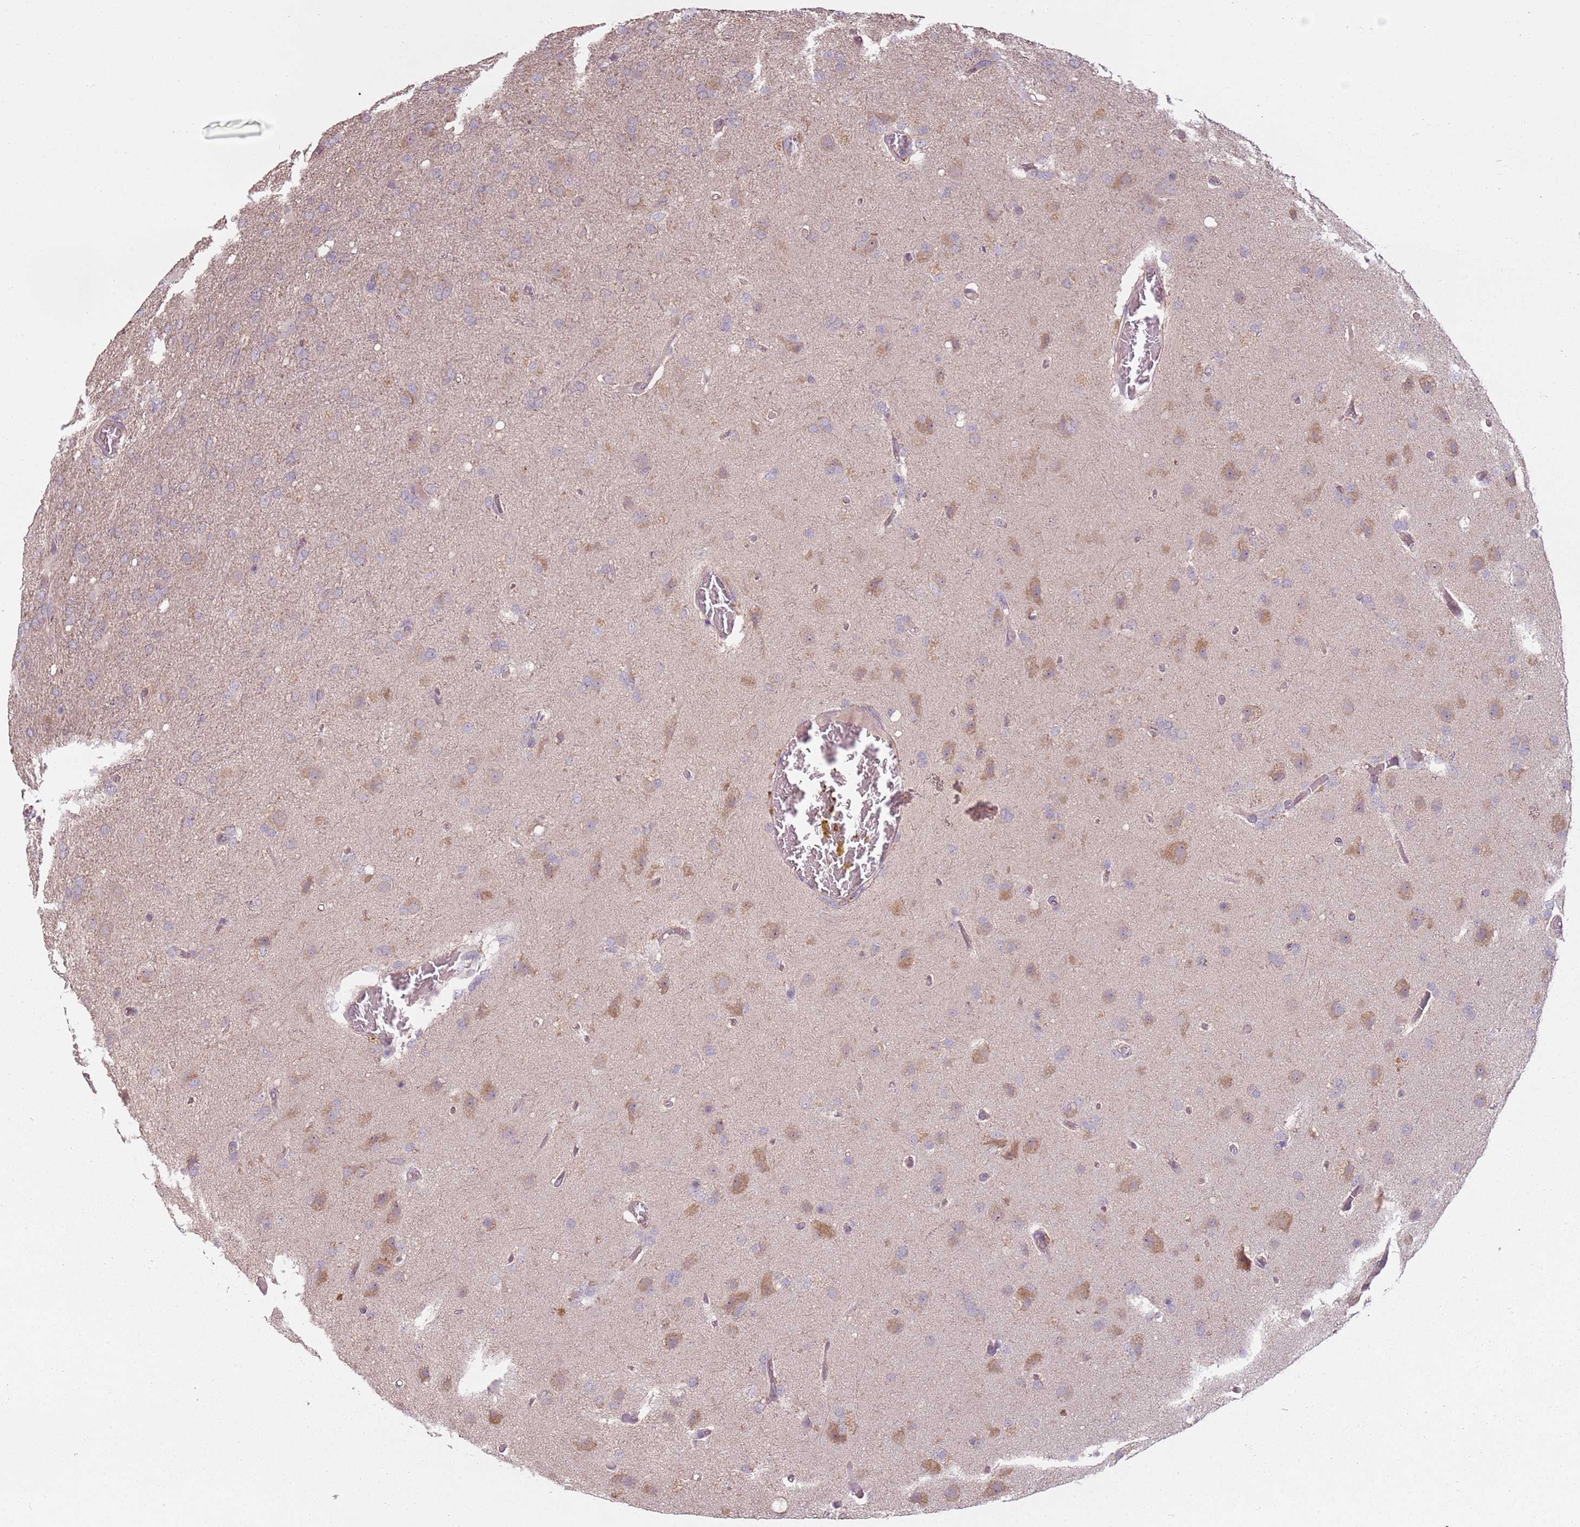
{"staining": {"intensity": "negative", "quantity": "none", "location": "none"}, "tissue": "glioma", "cell_type": "Tumor cells", "image_type": "cancer", "snomed": [{"axis": "morphology", "description": "Glioma, malignant, High grade"}, {"axis": "topography", "description": "Brain"}], "caption": "Histopathology image shows no protein staining in tumor cells of glioma tissue.", "gene": "TEKT4", "patient": {"sex": "female", "age": 74}}